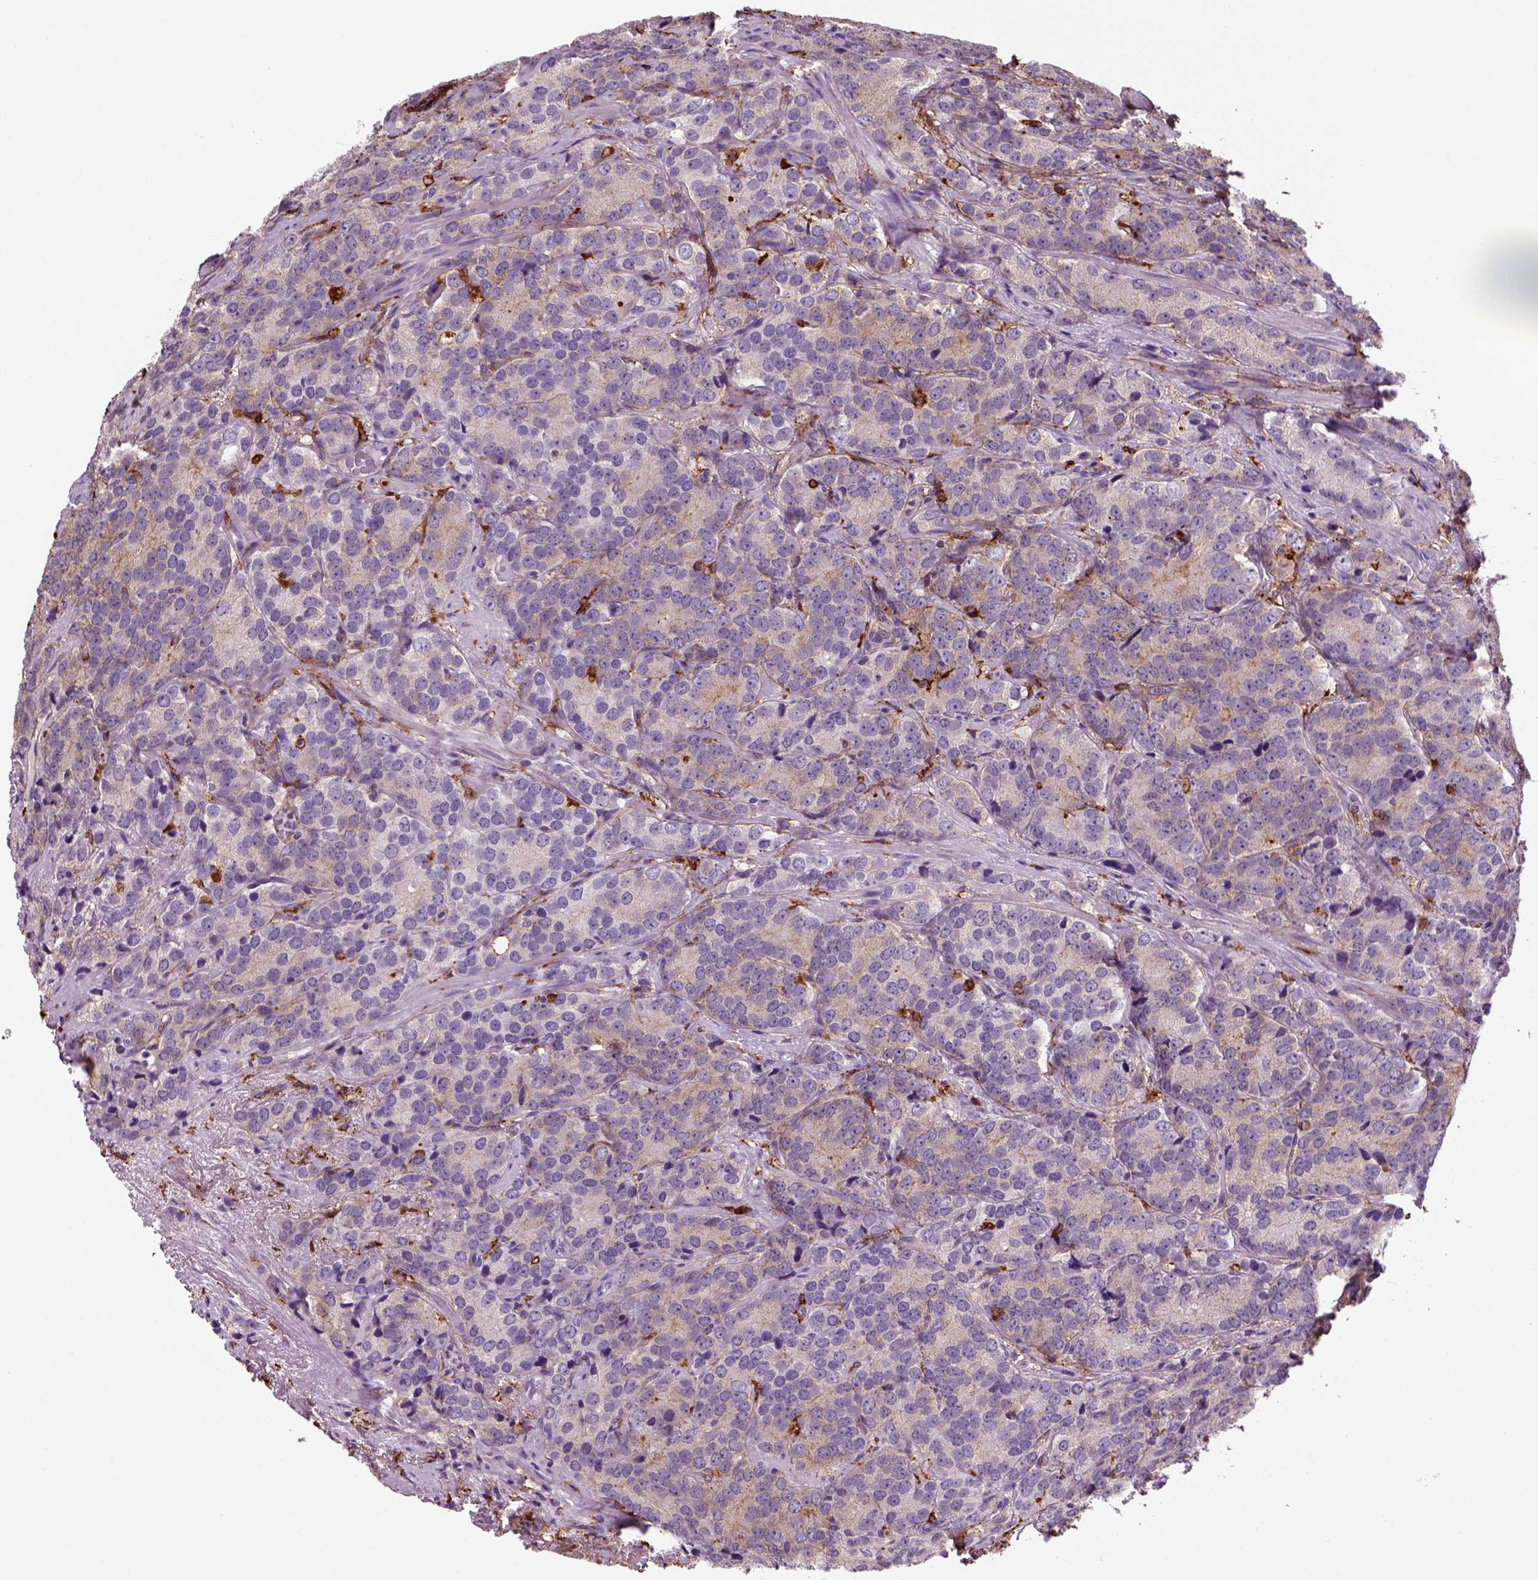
{"staining": {"intensity": "moderate", "quantity": "<25%", "location": "cytoplasmic/membranous"}, "tissue": "prostate cancer", "cell_type": "Tumor cells", "image_type": "cancer", "snomed": [{"axis": "morphology", "description": "Adenocarcinoma, NOS"}, {"axis": "topography", "description": "Prostate"}], "caption": "Prostate adenocarcinoma stained for a protein reveals moderate cytoplasmic/membranous positivity in tumor cells.", "gene": "MARCKS", "patient": {"sex": "male", "age": 71}}